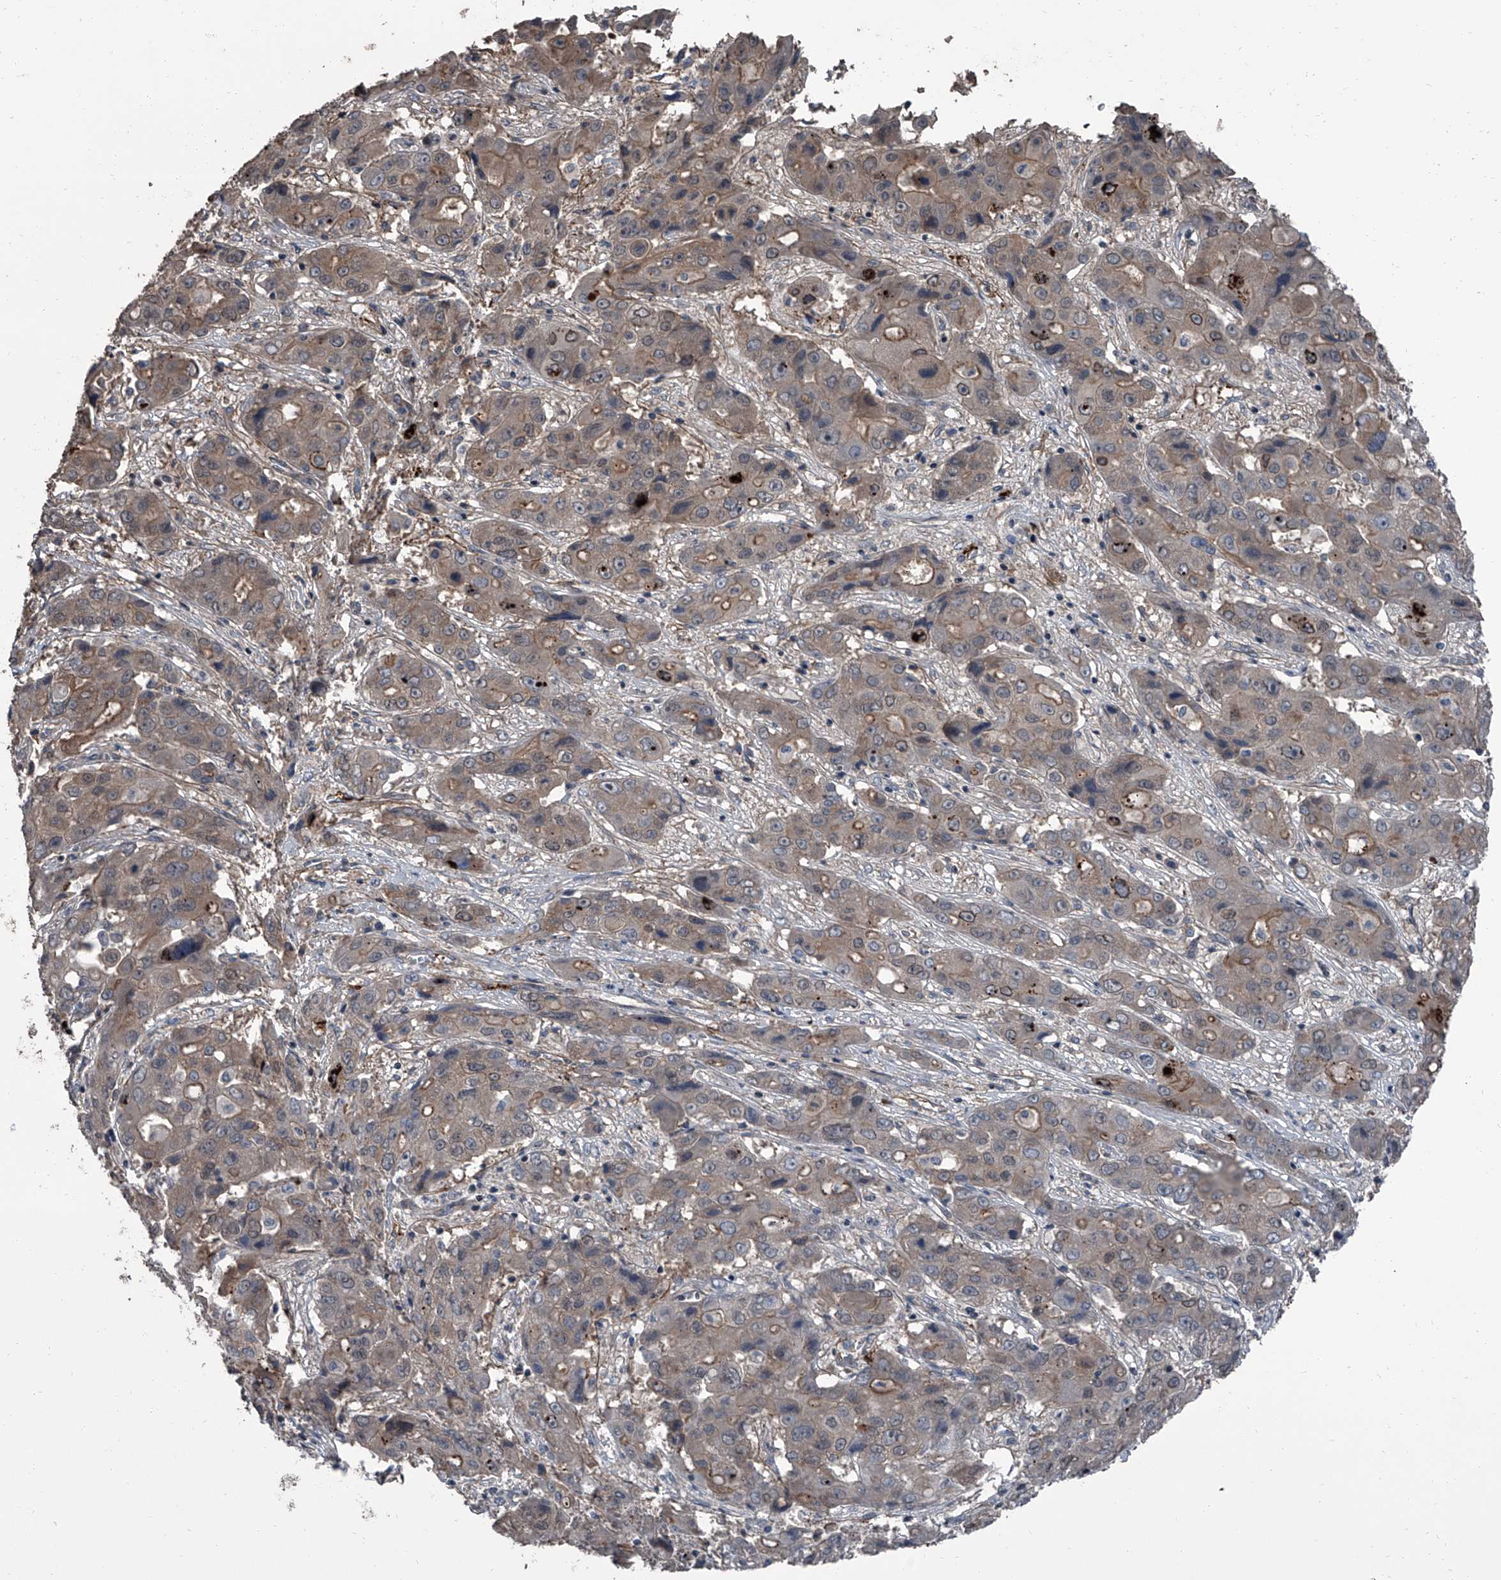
{"staining": {"intensity": "moderate", "quantity": "<25%", "location": "cytoplasmic/membranous"}, "tissue": "liver cancer", "cell_type": "Tumor cells", "image_type": "cancer", "snomed": [{"axis": "morphology", "description": "Cholangiocarcinoma"}, {"axis": "topography", "description": "Liver"}], "caption": "This image shows immunohistochemistry staining of human liver cholangiocarcinoma, with low moderate cytoplasmic/membranous expression in about <25% of tumor cells.", "gene": "OARD1", "patient": {"sex": "male", "age": 67}}